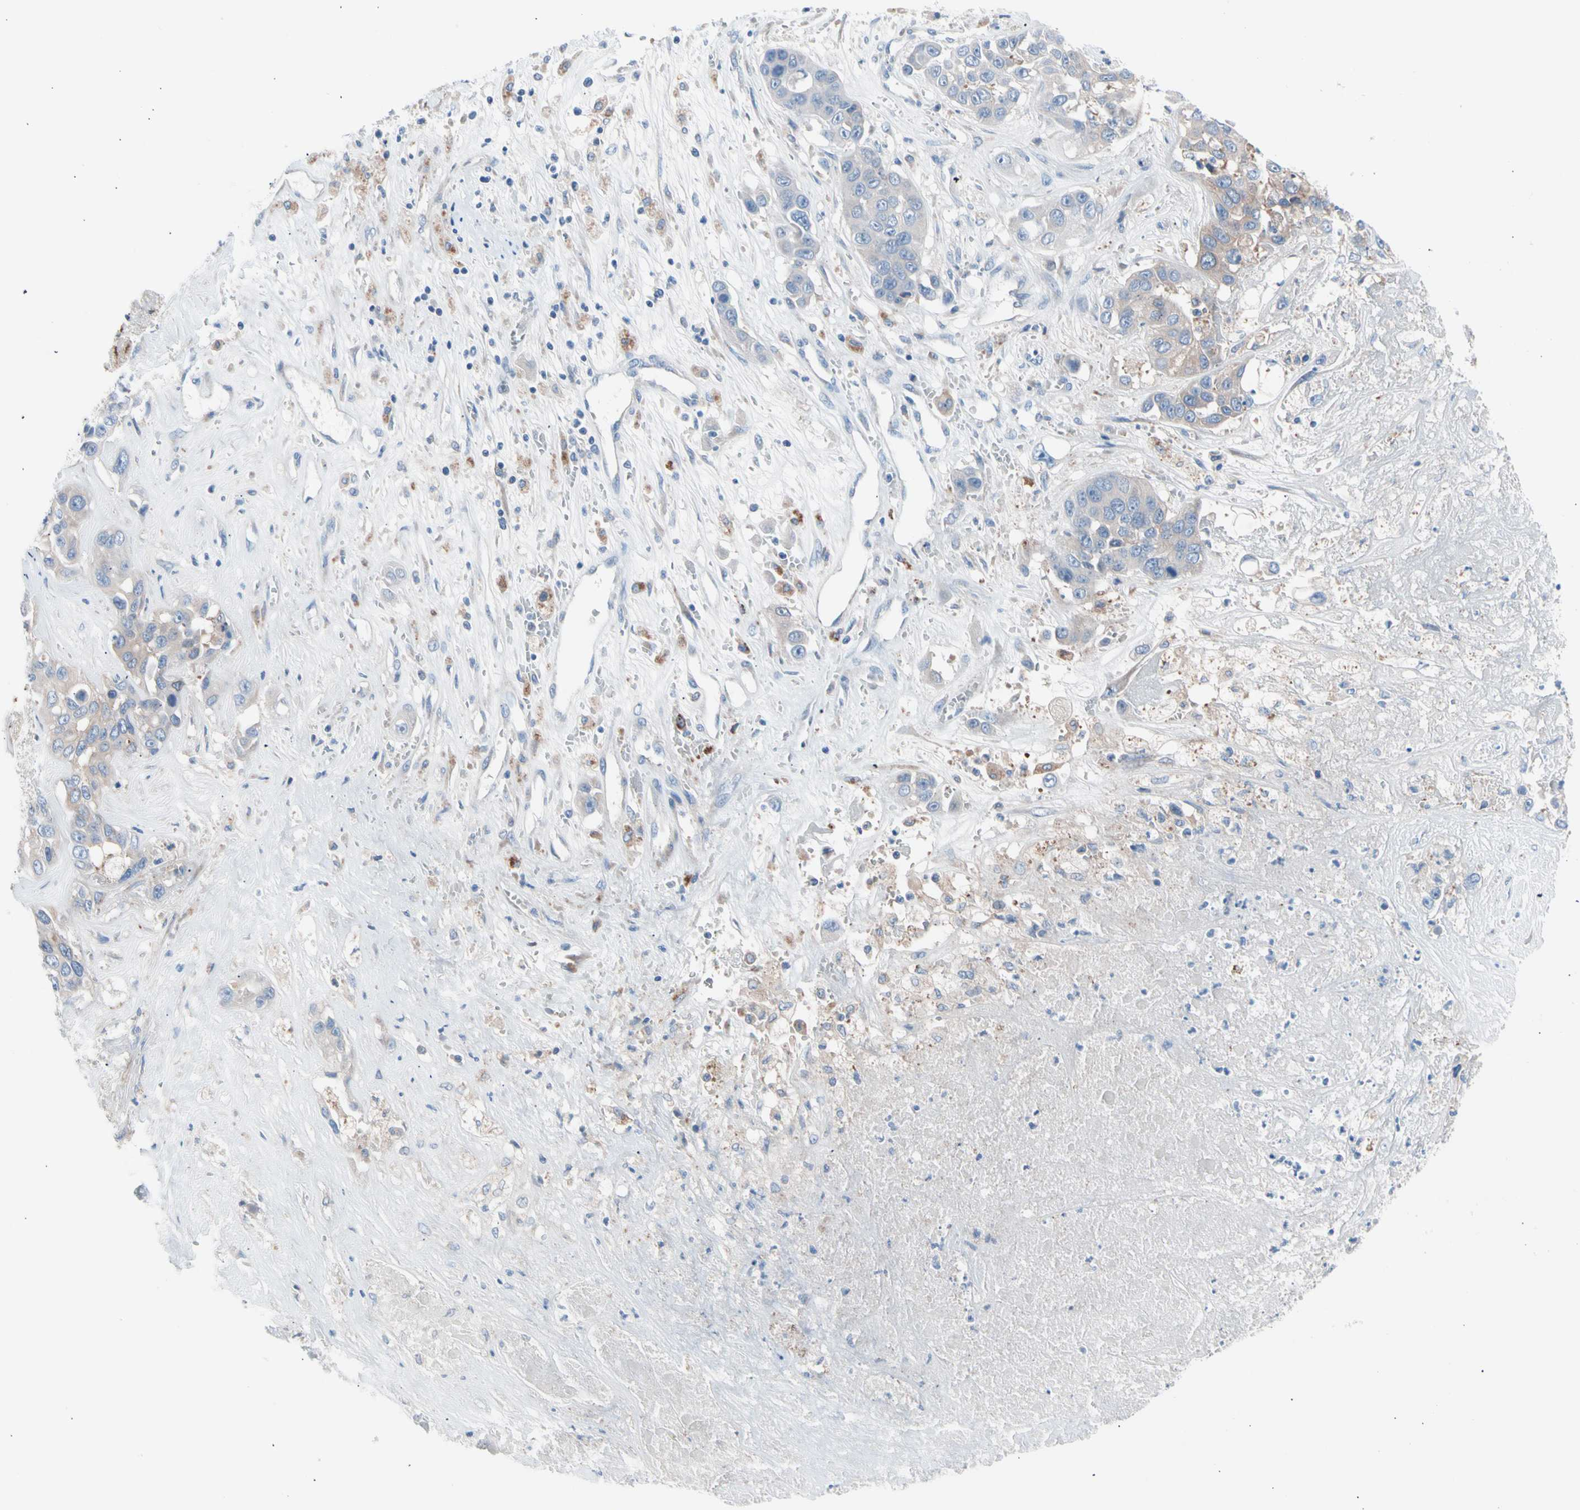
{"staining": {"intensity": "weak", "quantity": "<25%", "location": "cytoplasmic/membranous"}, "tissue": "liver cancer", "cell_type": "Tumor cells", "image_type": "cancer", "snomed": [{"axis": "morphology", "description": "Cholangiocarcinoma"}, {"axis": "topography", "description": "Liver"}], "caption": "Histopathology image shows no protein positivity in tumor cells of liver cholangiocarcinoma tissue.", "gene": "CASQ1", "patient": {"sex": "female", "age": 52}}